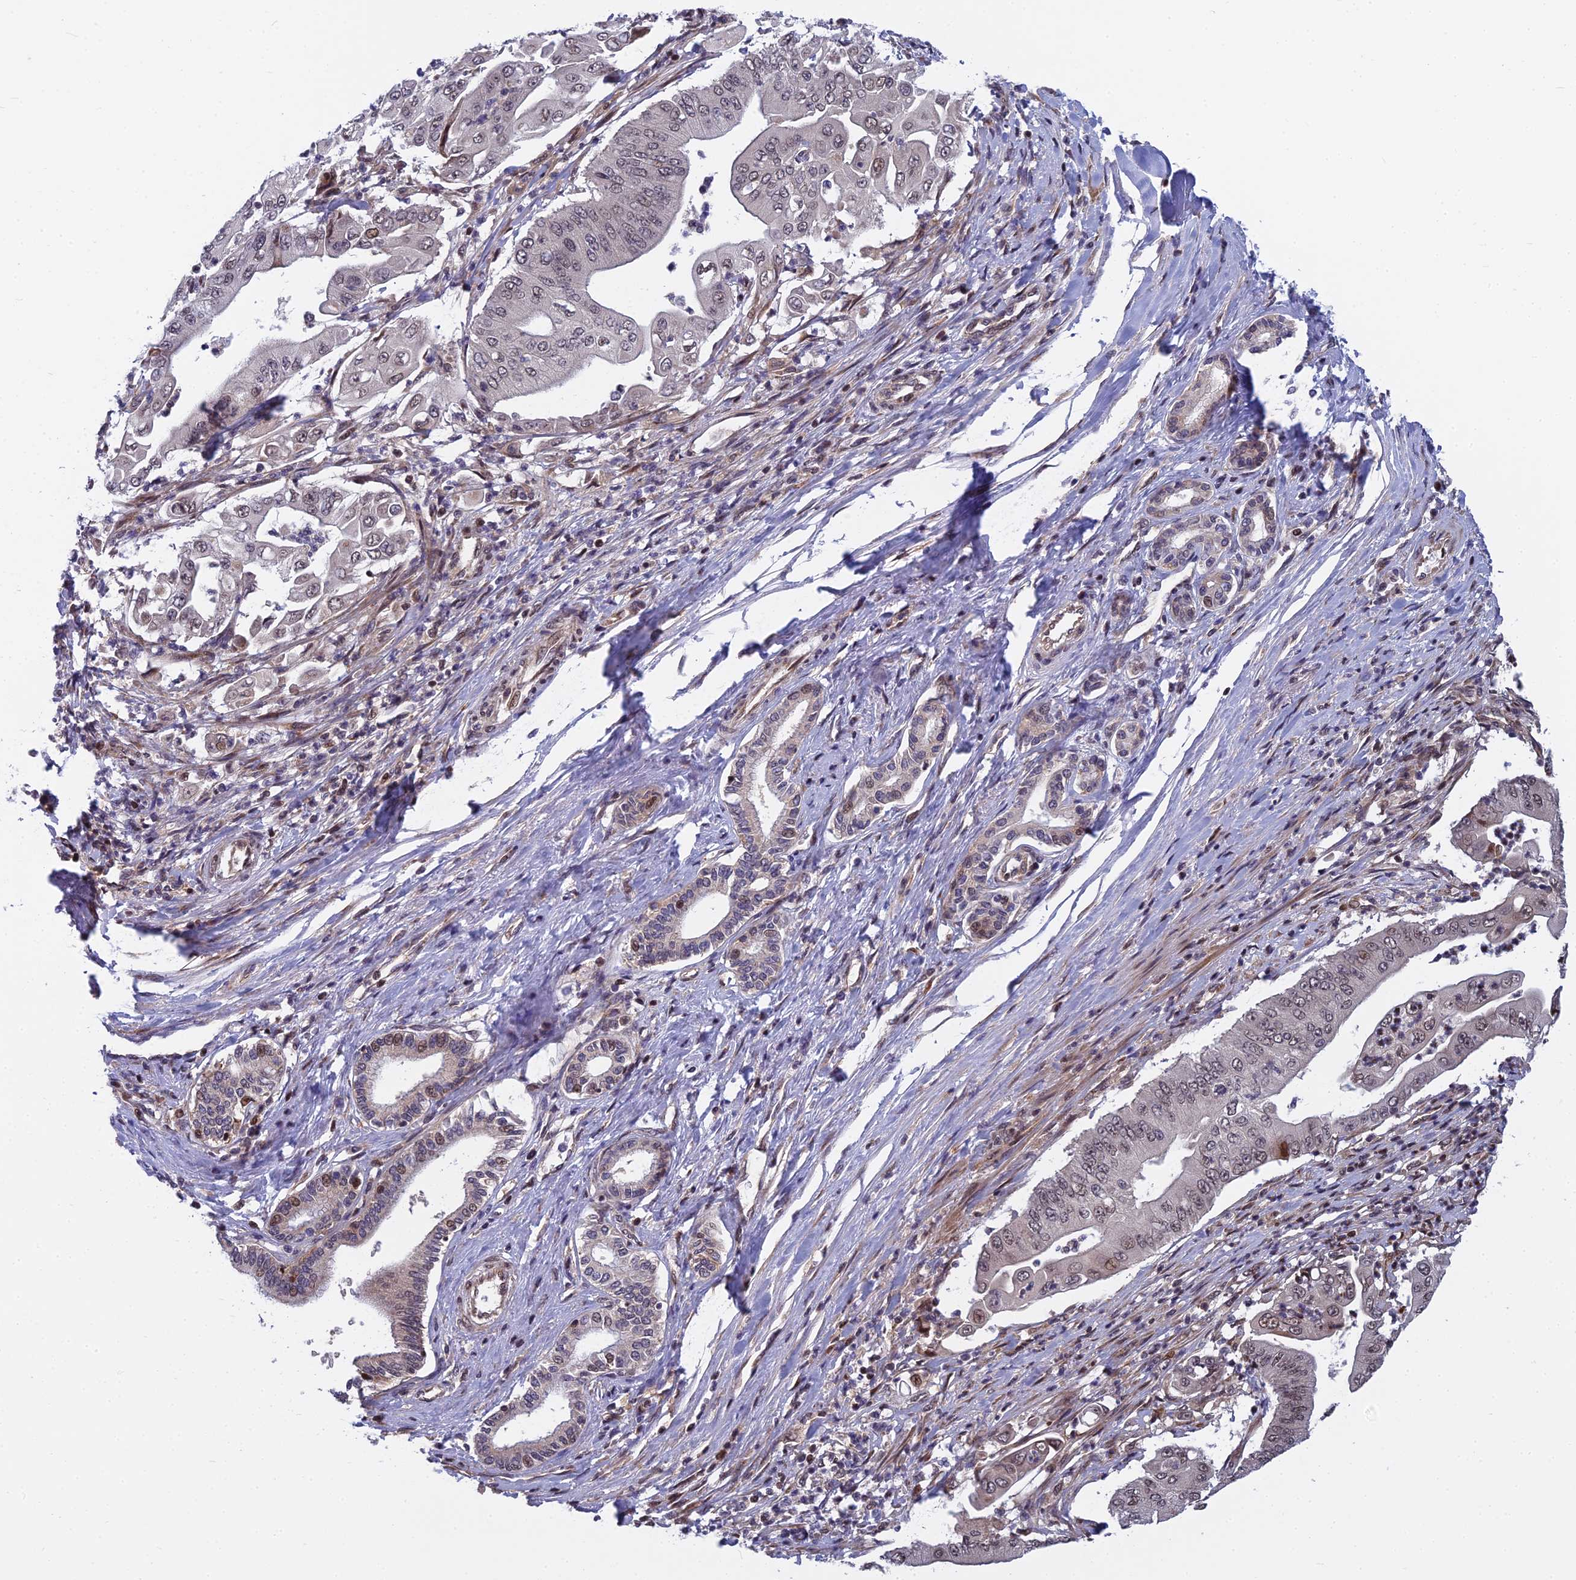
{"staining": {"intensity": "weak", "quantity": ">75%", "location": "nuclear"}, "tissue": "pancreatic cancer", "cell_type": "Tumor cells", "image_type": "cancer", "snomed": [{"axis": "morphology", "description": "Adenocarcinoma, NOS"}, {"axis": "topography", "description": "Pancreas"}], "caption": "Adenocarcinoma (pancreatic) stained for a protein (brown) shows weak nuclear positive staining in approximately >75% of tumor cells.", "gene": "COMMD2", "patient": {"sex": "female", "age": 77}}